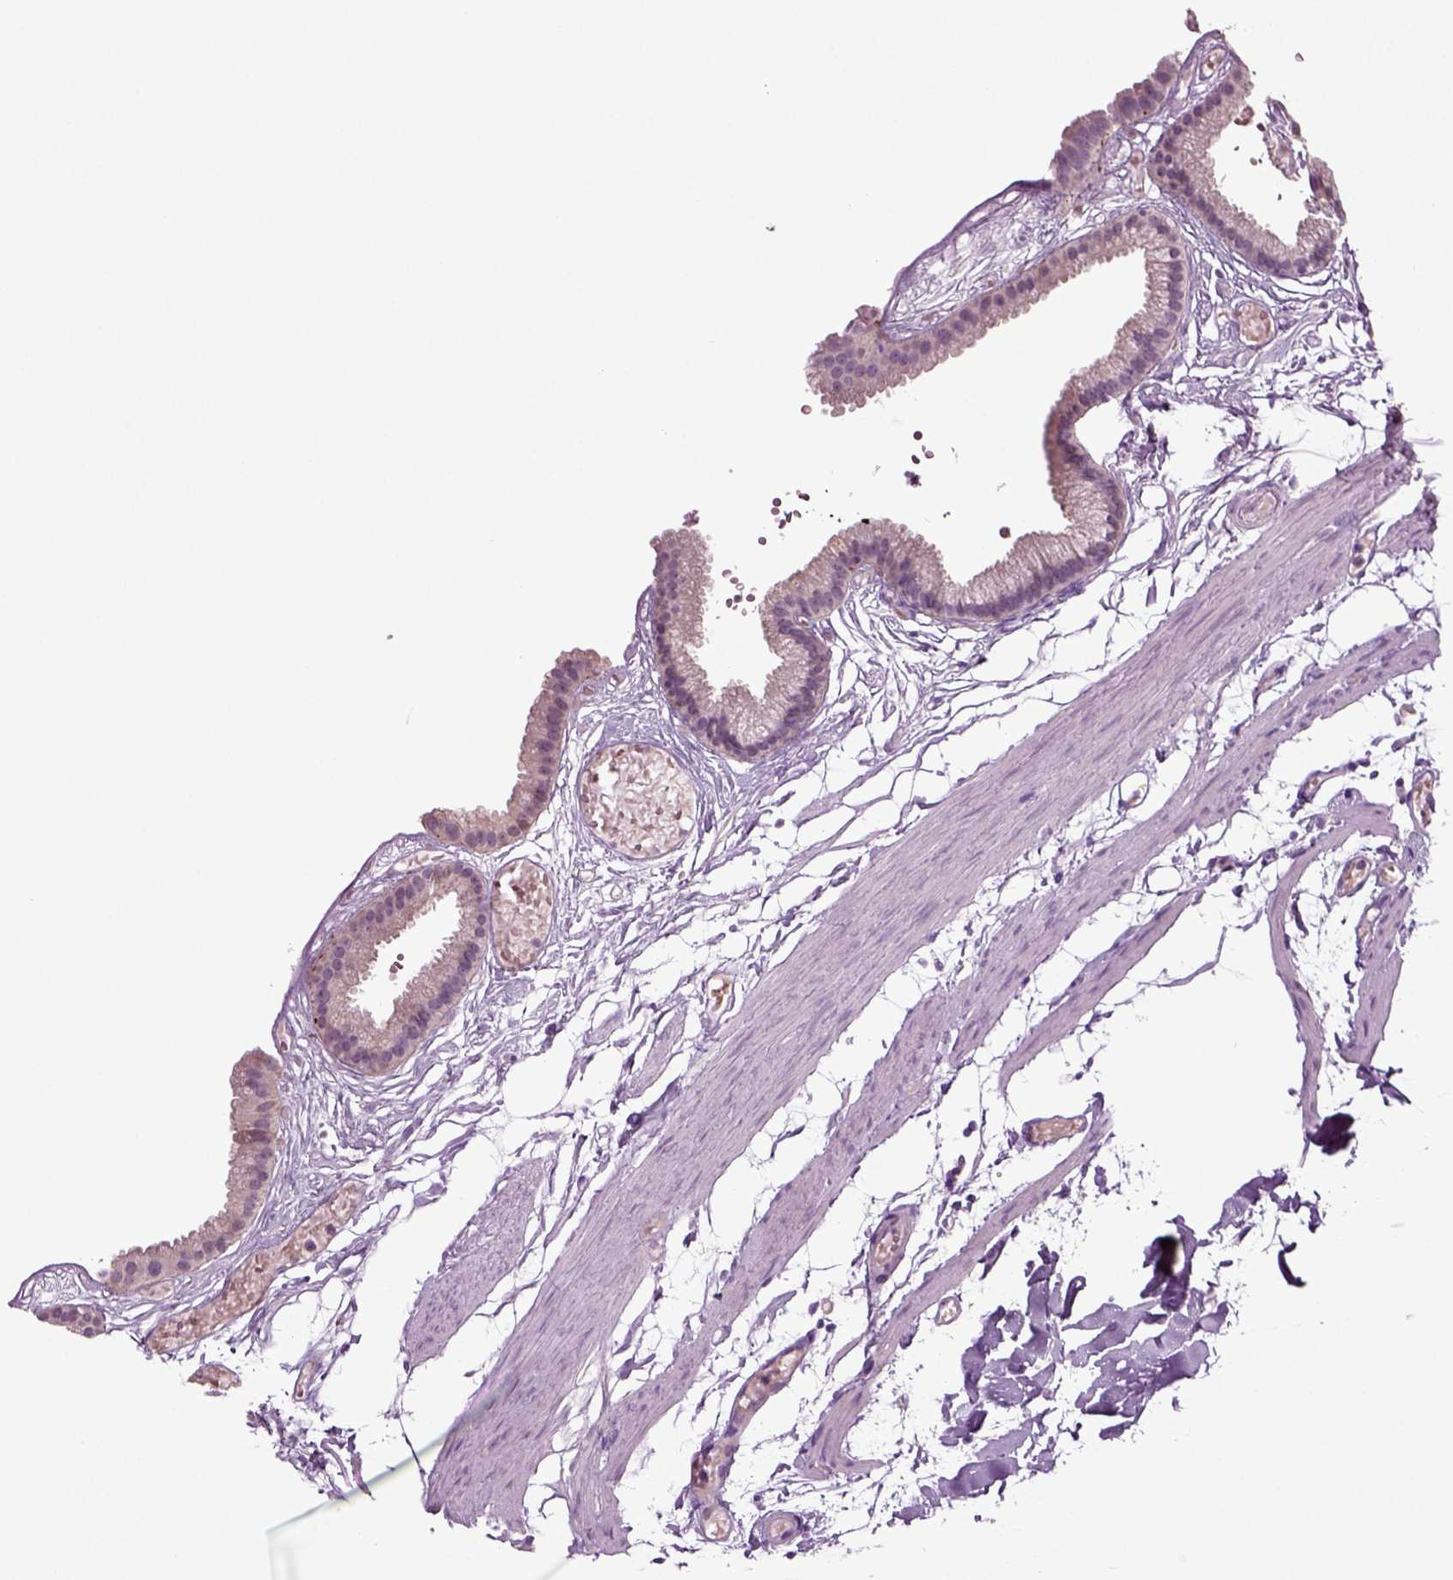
{"staining": {"intensity": "negative", "quantity": "none", "location": "none"}, "tissue": "gallbladder", "cell_type": "Glandular cells", "image_type": "normal", "snomed": [{"axis": "morphology", "description": "Normal tissue, NOS"}, {"axis": "topography", "description": "Gallbladder"}], "caption": "Protein analysis of benign gallbladder demonstrates no significant staining in glandular cells. (DAB IHC visualized using brightfield microscopy, high magnification).", "gene": "FGF11", "patient": {"sex": "female", "age": 45}}